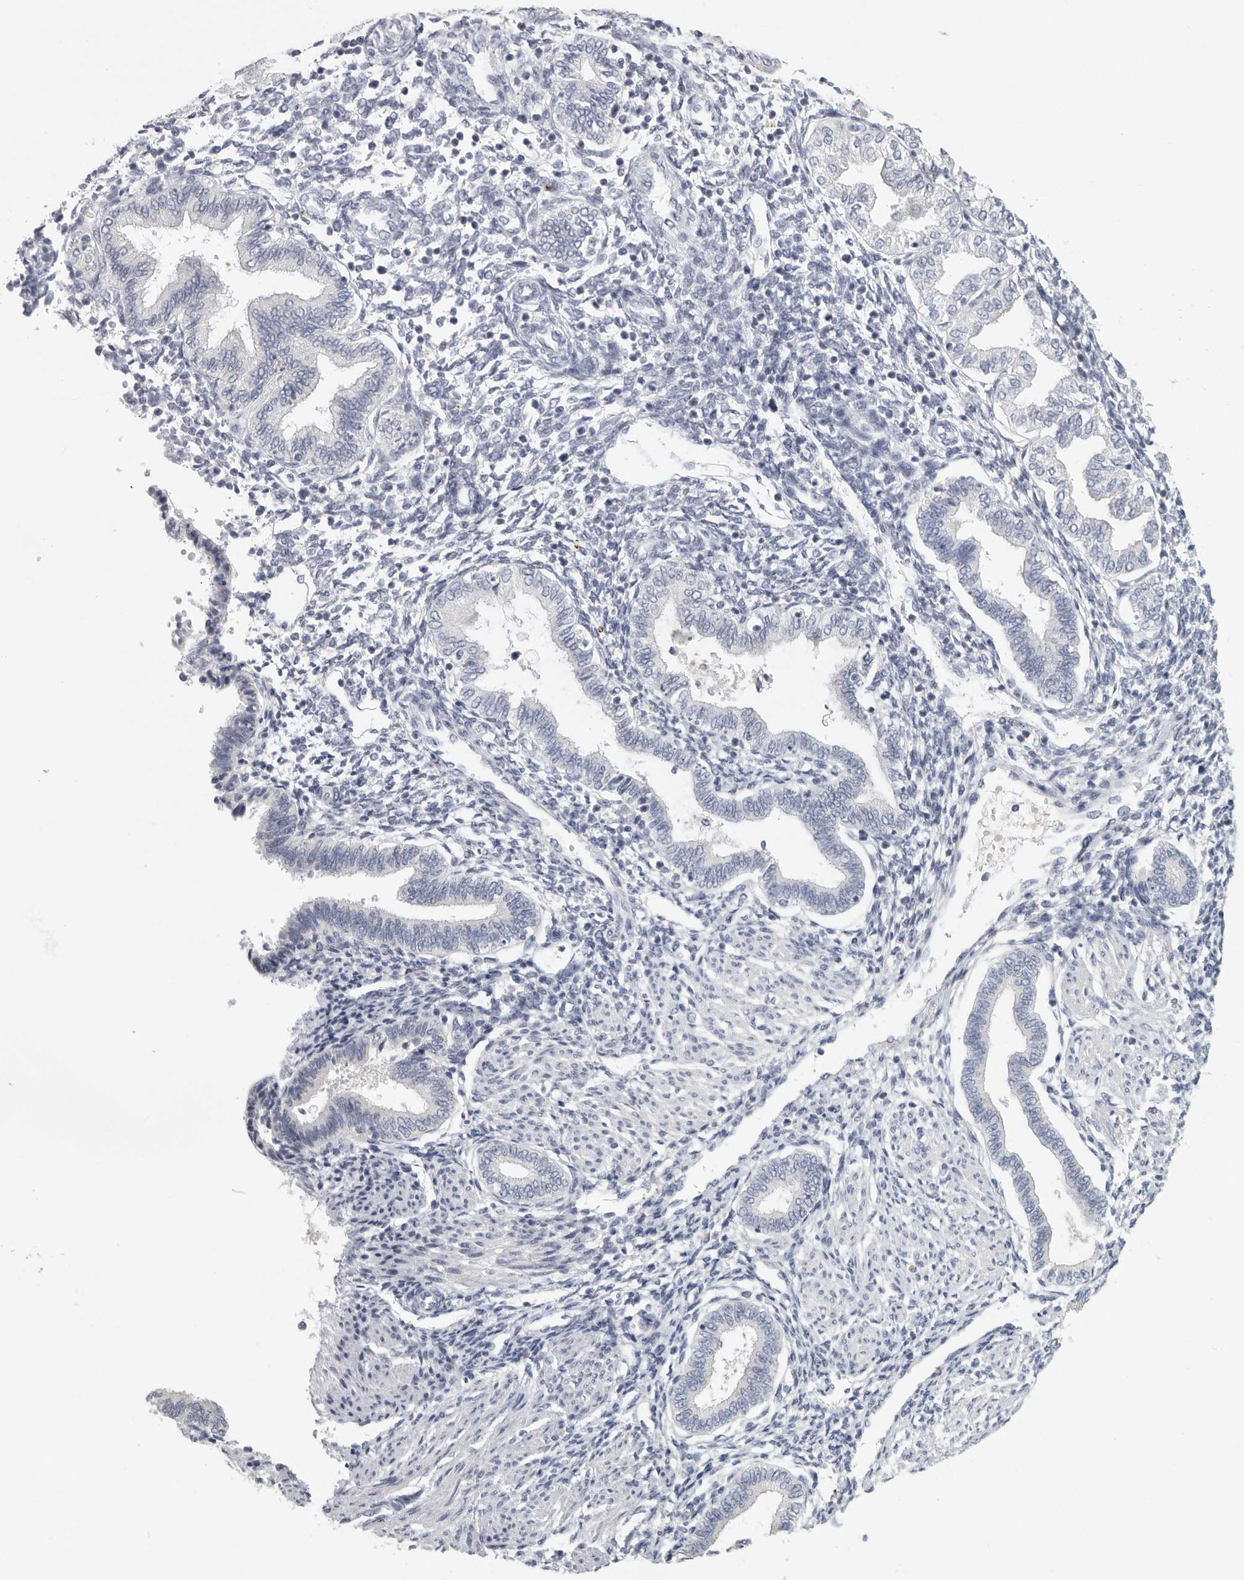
{"staining": {"intensity": "negative", "quantity": "none", "location": "none"}, "tissue": "endometrium", "cell_type": "Cells in endometrial stroma", "image_type": "normal", "snomed": [{"axis": "morphology", "description": "Normal tissue, NOS"}, {"axis": "topography", "description": "Endometrium"}], "caption": "Immunohistochemistry histopathology image of benign endometrium stained for a protein (brown), which shows no positivity in cells in endometrial stroma. (IHC, brightfield microscopy, high magnification).", "gene": "DNAJC11", "patient": {"sex": "female", "age": 53}}